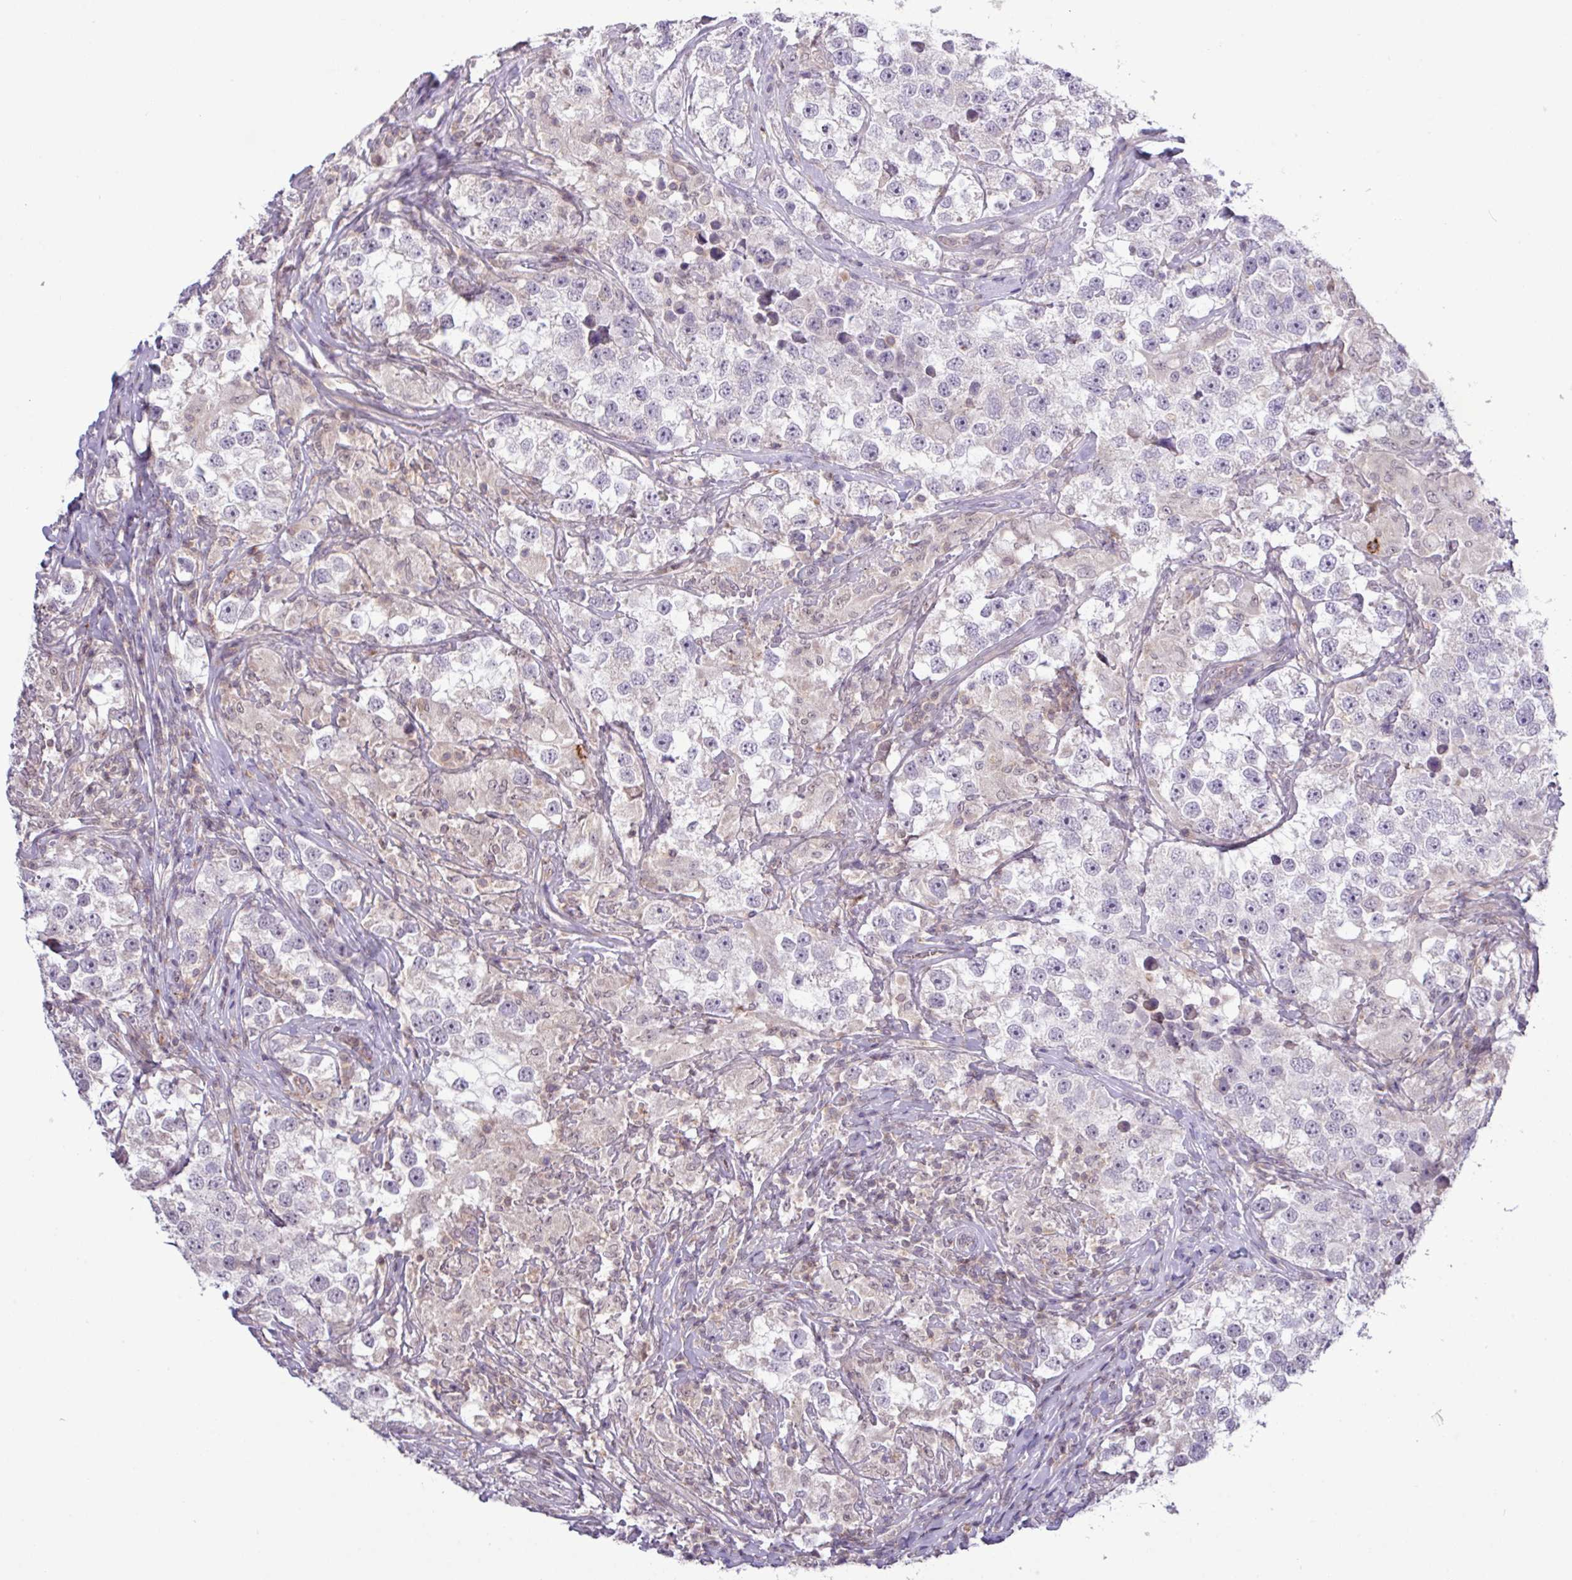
{"staining": {"intensity": "negative", "quantity": "none", "location": "none"}, "tissue": "testis cancer", "cell_type": "Tumor cells", "image_type": "cancer", "snomed": [{"axis": "morphology", "description": "Seminoma, NOS"}, {"axis": "topography", "description": "Testis"}], "caption": "Tumor cells are negative for brown protein staining in testis cancer.", "gene": "RTL3", "patient": {"sex": "male", "age": 46}}